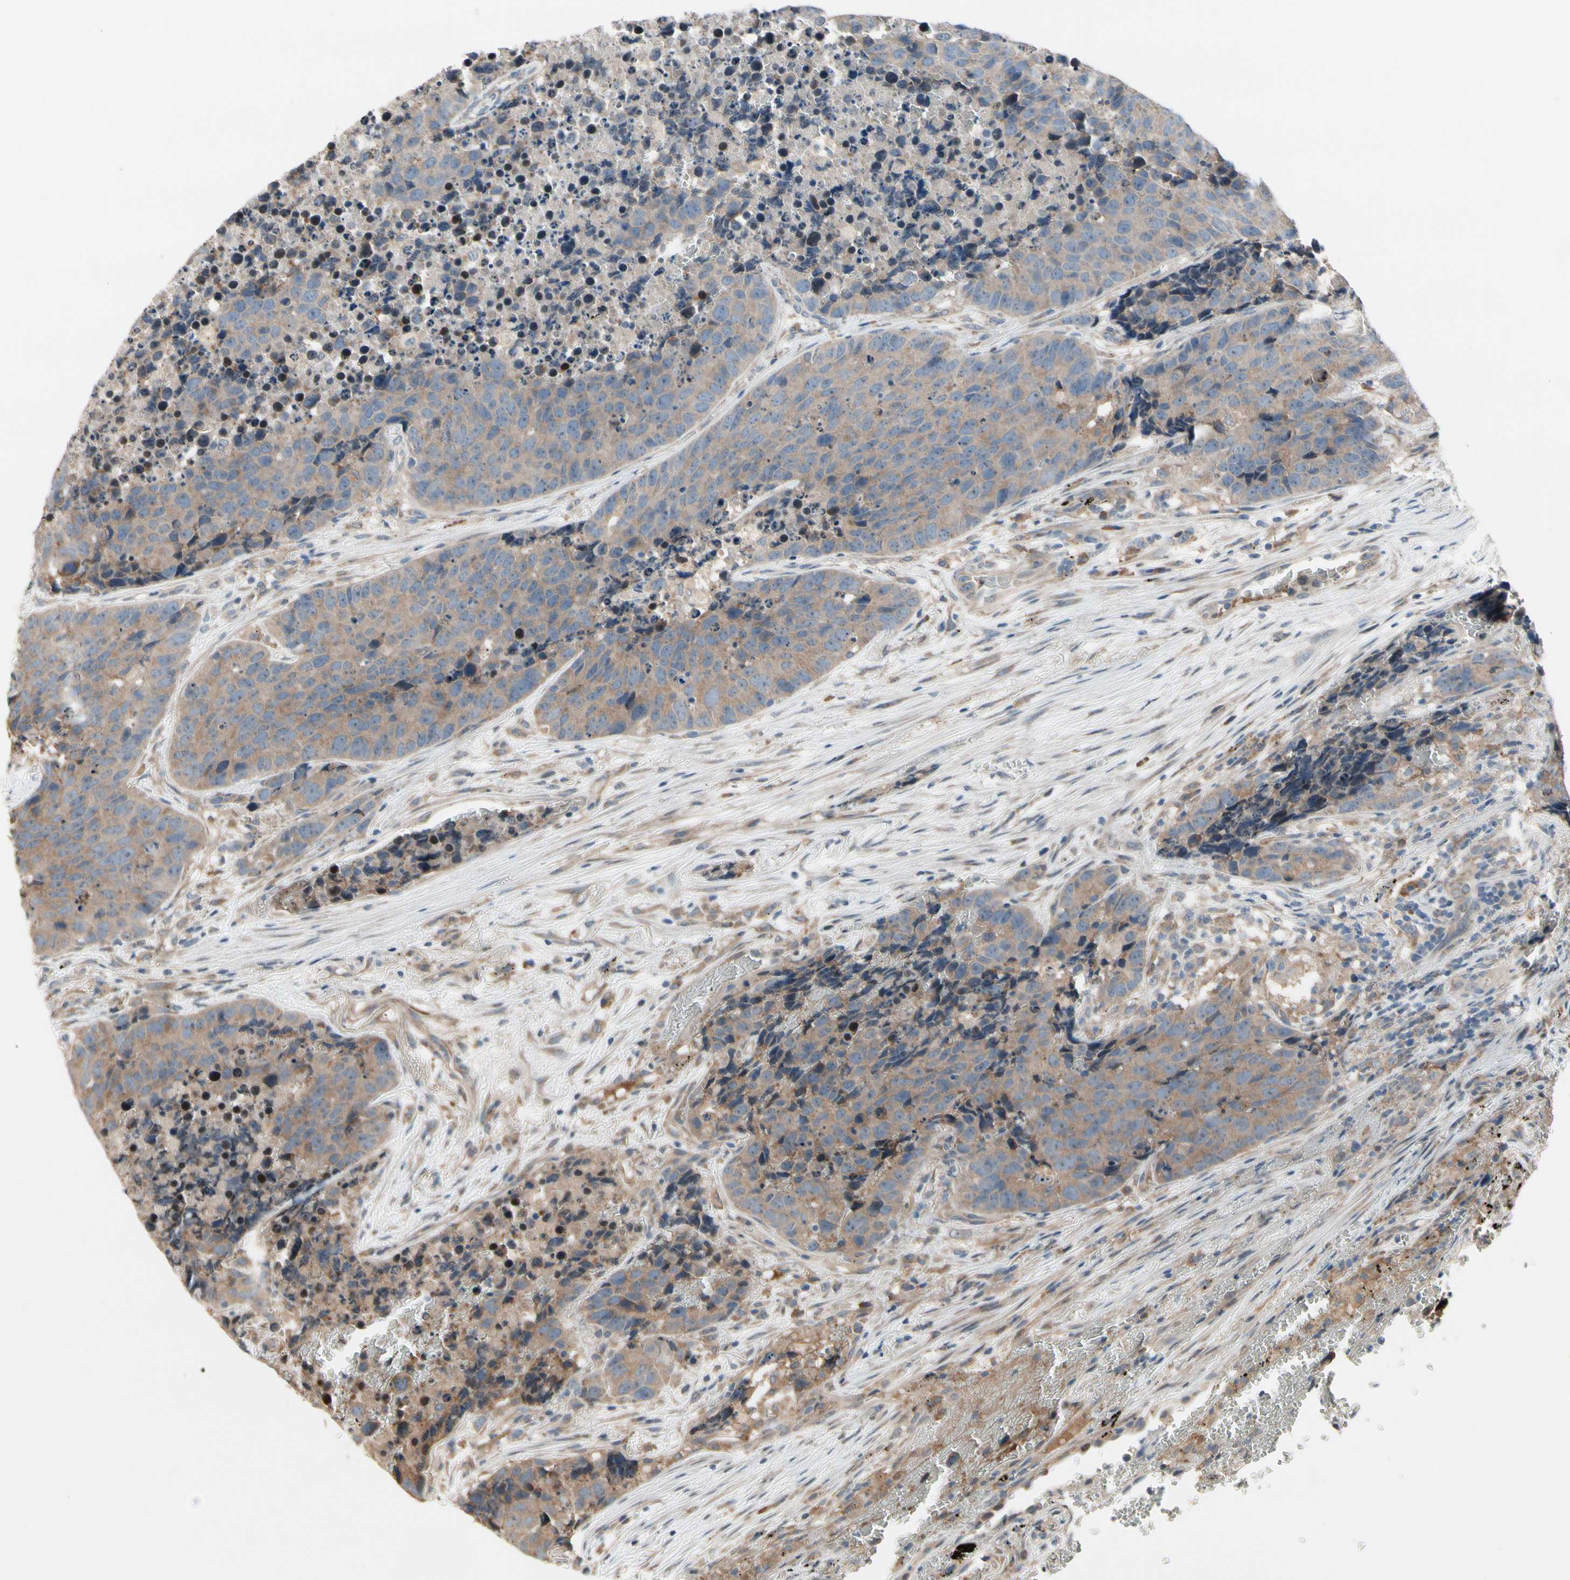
{"staining": {"intensity": "weak", "quantity": ">75%", "location": "cytoplasmic/membranous"}, "tissue": "carcinoid", "cell_type": "Tumor cells", "image_type": "cancer", "snomed": [{"axis": "morphology", "description": "Carcinoid, malignant, NOS"}, {"axis": "topography", "description": "Lung"}], "caption": "Immunohistochemical staining of human carcinoid exhibits low levels of weak cytoplasmic/membranous protein positivity in approximately >75% of tumor cells. The staining was performed using DAB, with brown indicating positive protein expression. Nuclei are stained blue with hematoxylin.", "gene": "SNX29", "patient": {"sex": "male", "age": 60}}